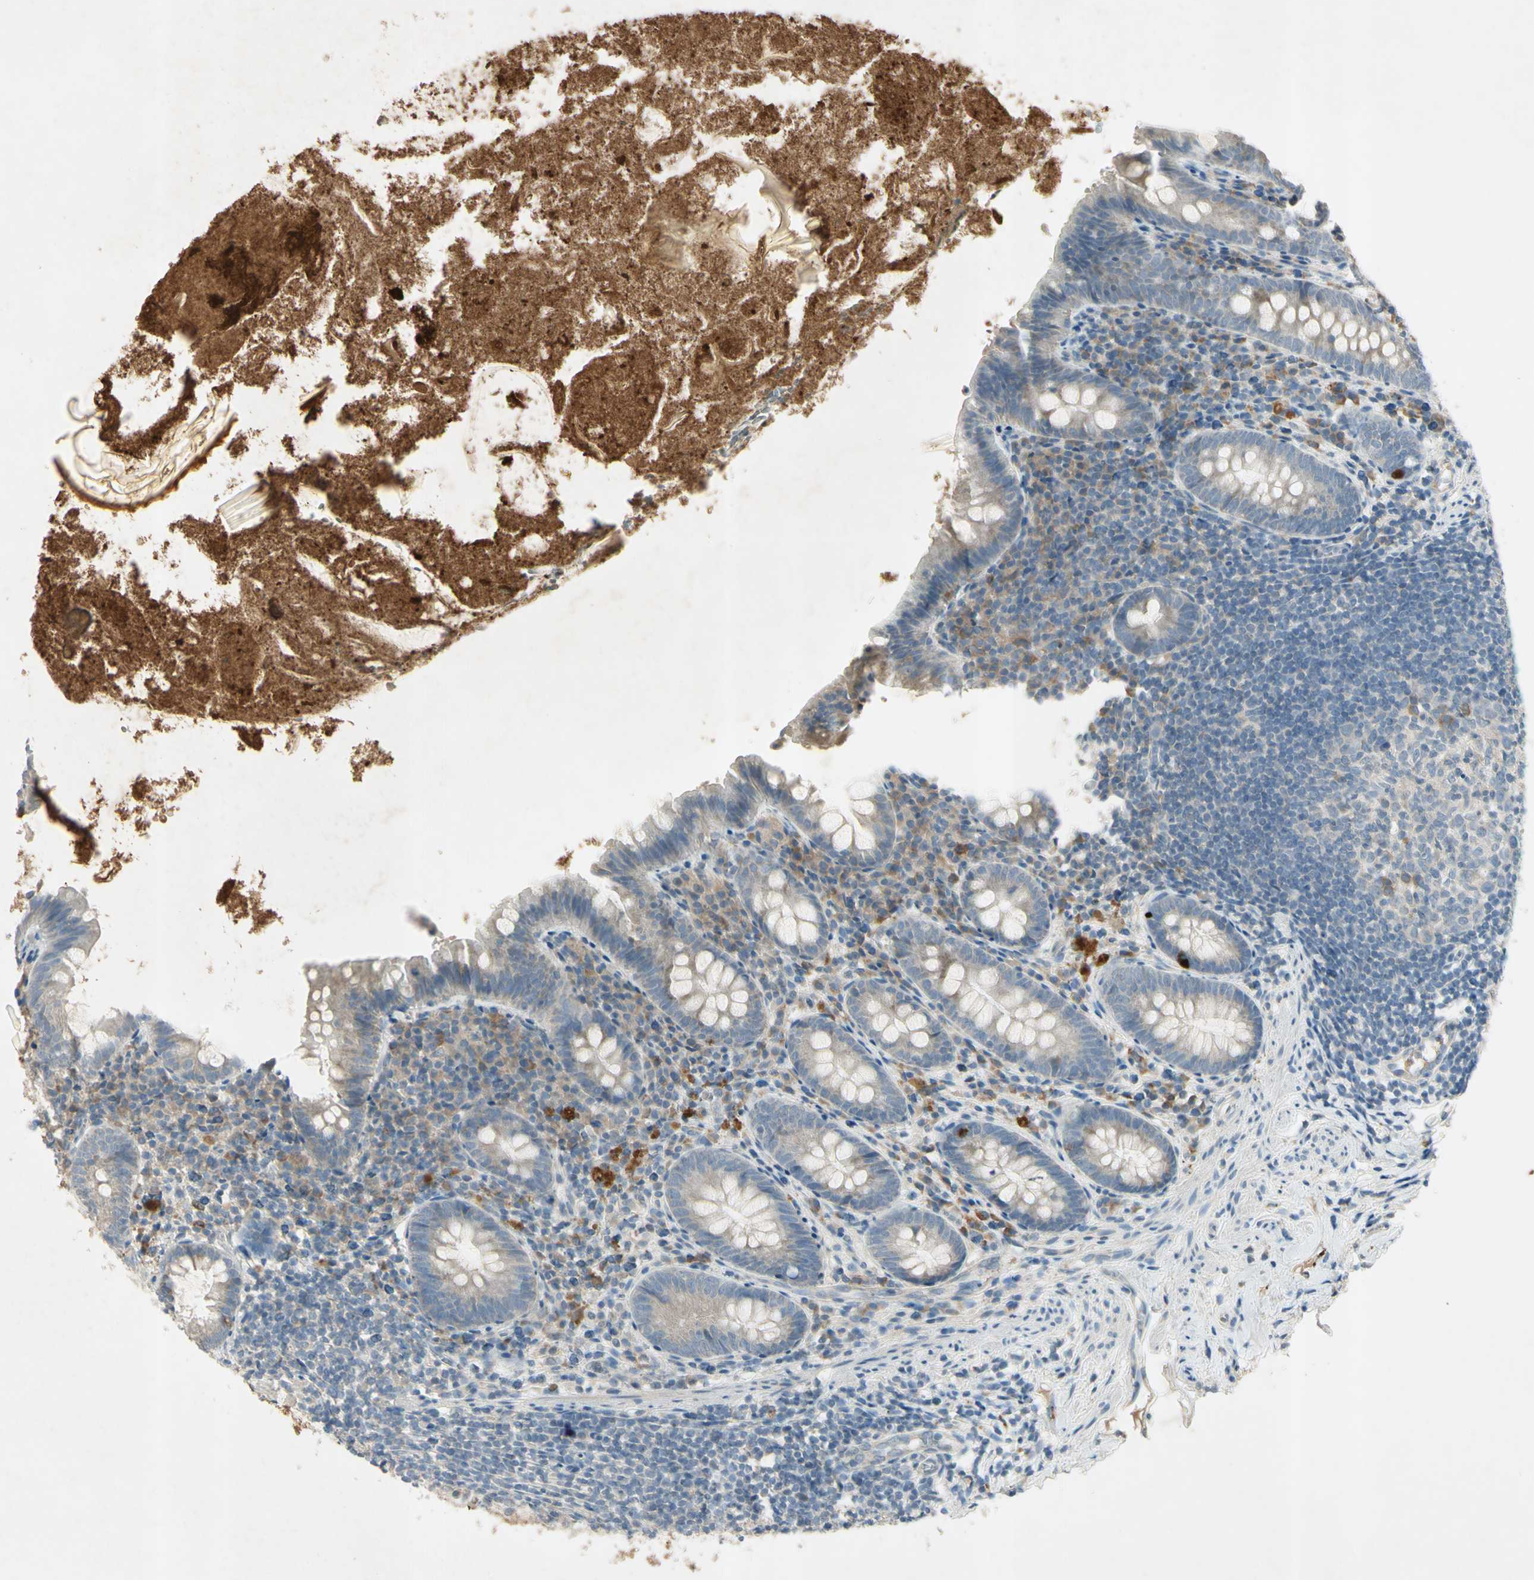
{"staining": {"intensity": "moderate", "quantity": "<25%", "location": "cytoplasmic/membranous"}, "tissue": "appendix", "cell_type": "Glandular cells", "image_type": "normal", "snomed": [{"axis": "morphology", "description": "Normal tissue, NOS"}, {"axis": "topography", "description": "Appendix"}], "caption": "The histopathology image demonstrates staining of benign appendix, revealing moderate cytoplasmic/membranous protein staining (brown color) within glandular cells. The staining was performed using DAB (3,3'-diaminobenzidine), with brown indicating positive protein expression. Nuclei are stained blue with hematoxylin.", "gene": "AATK", "patient": {"sex": "male", "age": 52}}